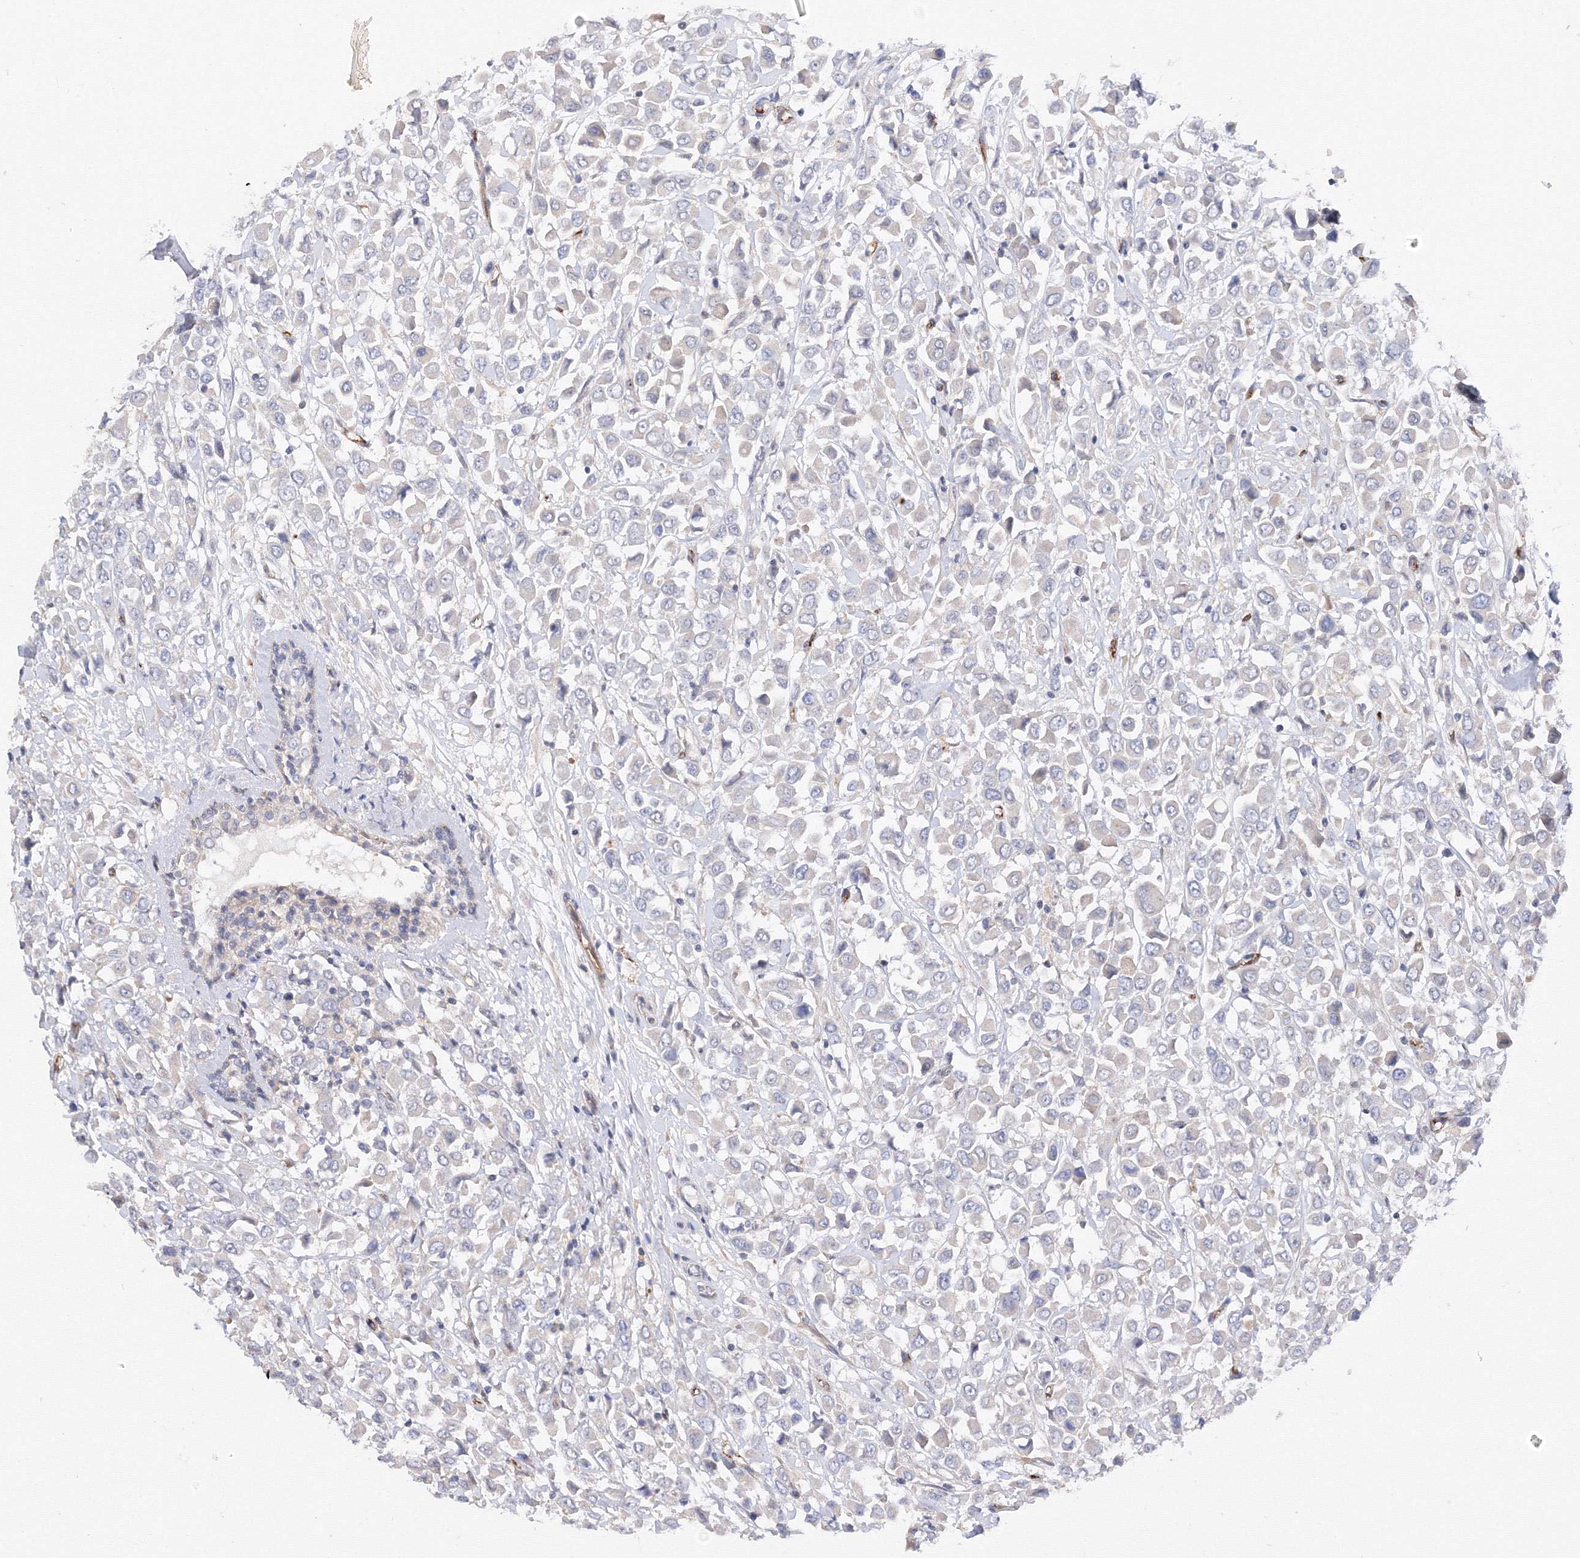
{"staining": {"intensity": "negative", "quantity": "none", "location": "none"}, "tissue": "breast cancer", "cell_type": "Tumor cells", "image_type": "cancer", "snomed": [{"axis": "morphology", "description": "Duct carcinoma"}, {"axis": "topography", "description": "Breast"}], "caption": "An image of human breast invasive ductal carcinoma is negative for staining in tumor cells.", "gene": "DIS3L2", "patient": {"sex": "female", "age": 61}}